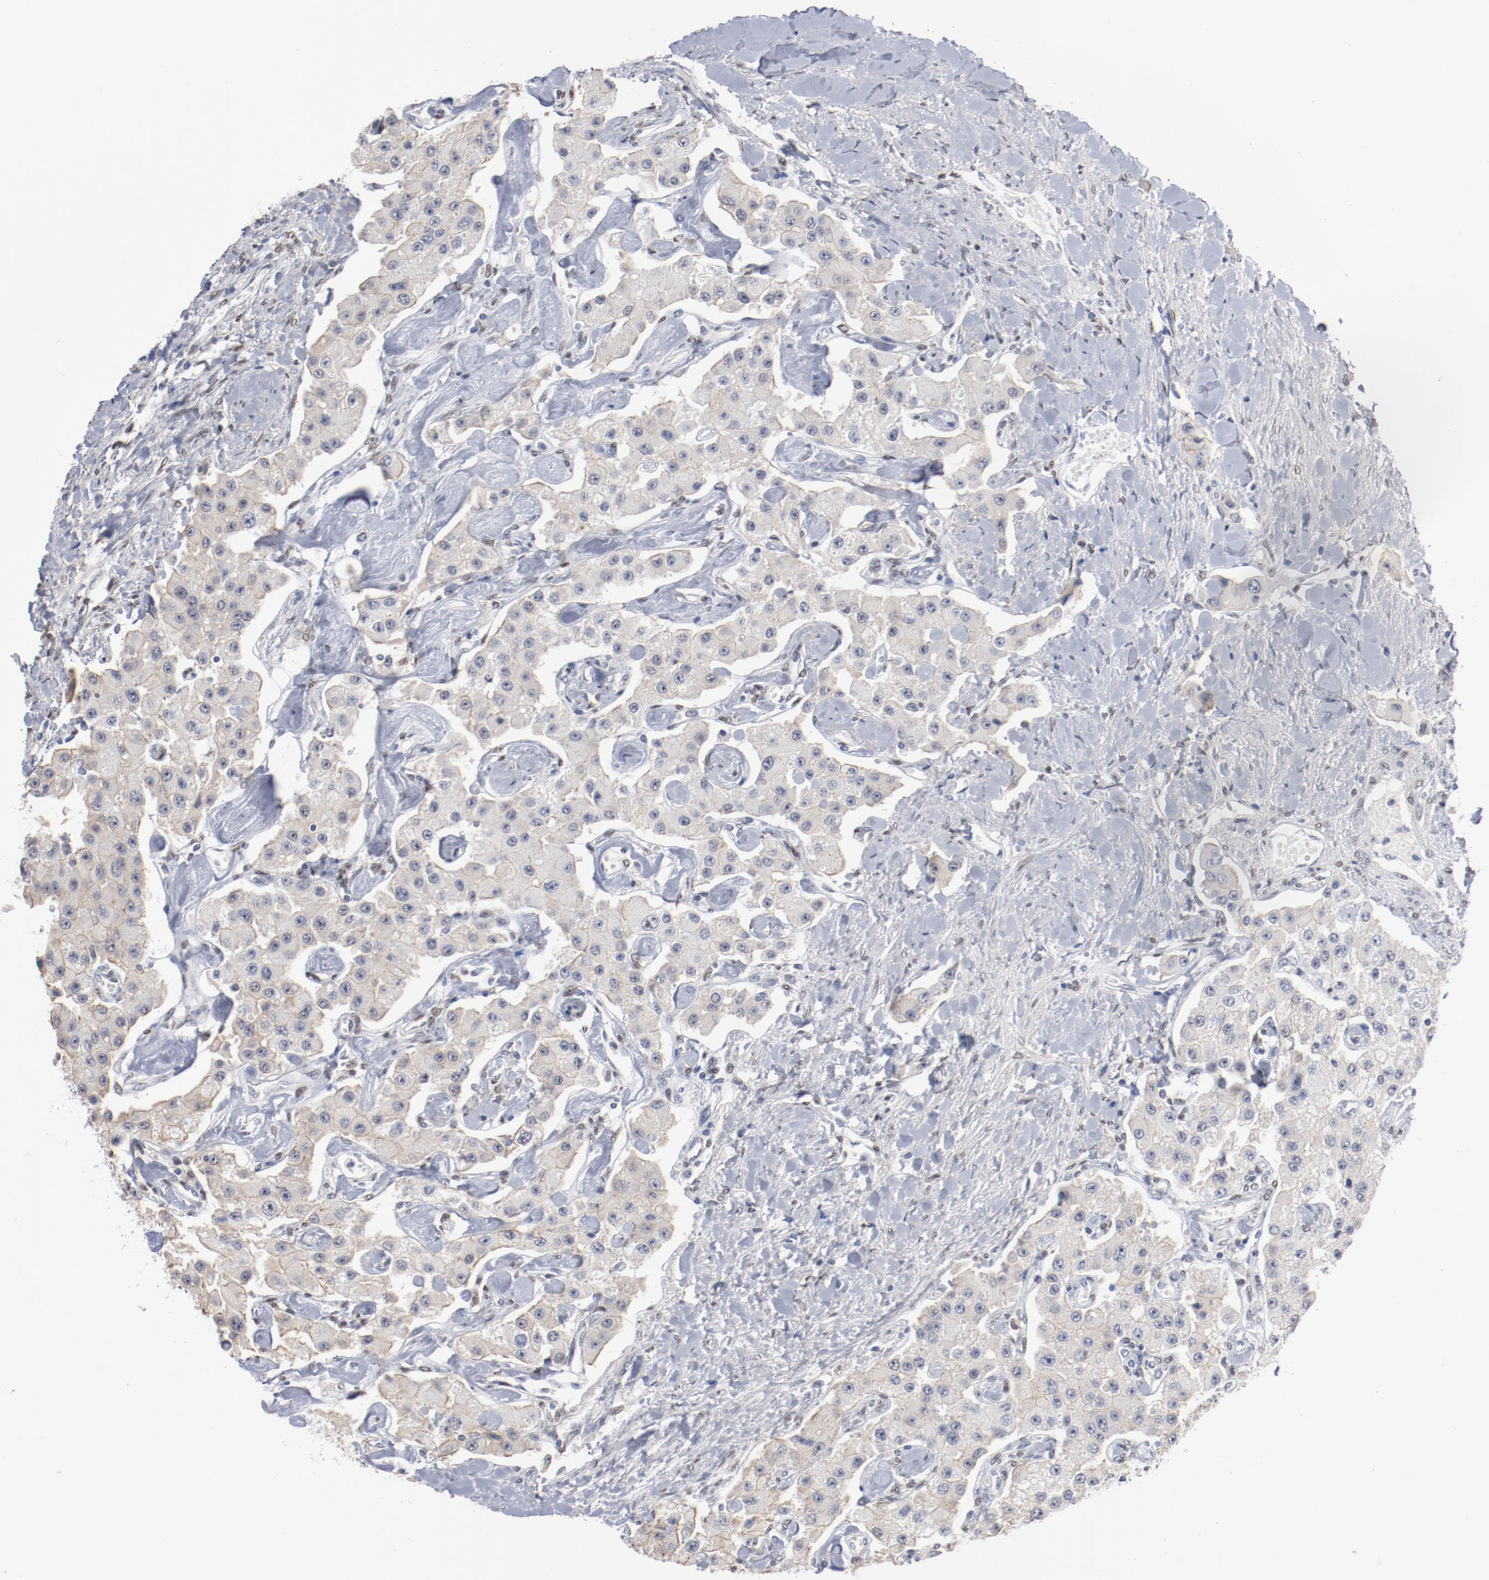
{"staining": {"intensity": "negative", "quantity": "none", "location": "none"}, "tissue": "carcinoid", "cell_type": "Tumor cells", "image_type": "cancer", "snomed": [{"axis": "morphology", "description": "Carcinoid, malignant, NOS"}, {"axis": "topography", "description": "Pancreas"}], "caption": "Immunohistochemistry (IHC) micrograph of human carcinoid stained for a protein (brown), which displays no staining in tumor cells.", "gene": "ZEB2", "patient": {"sex": "male", "age": 41}}